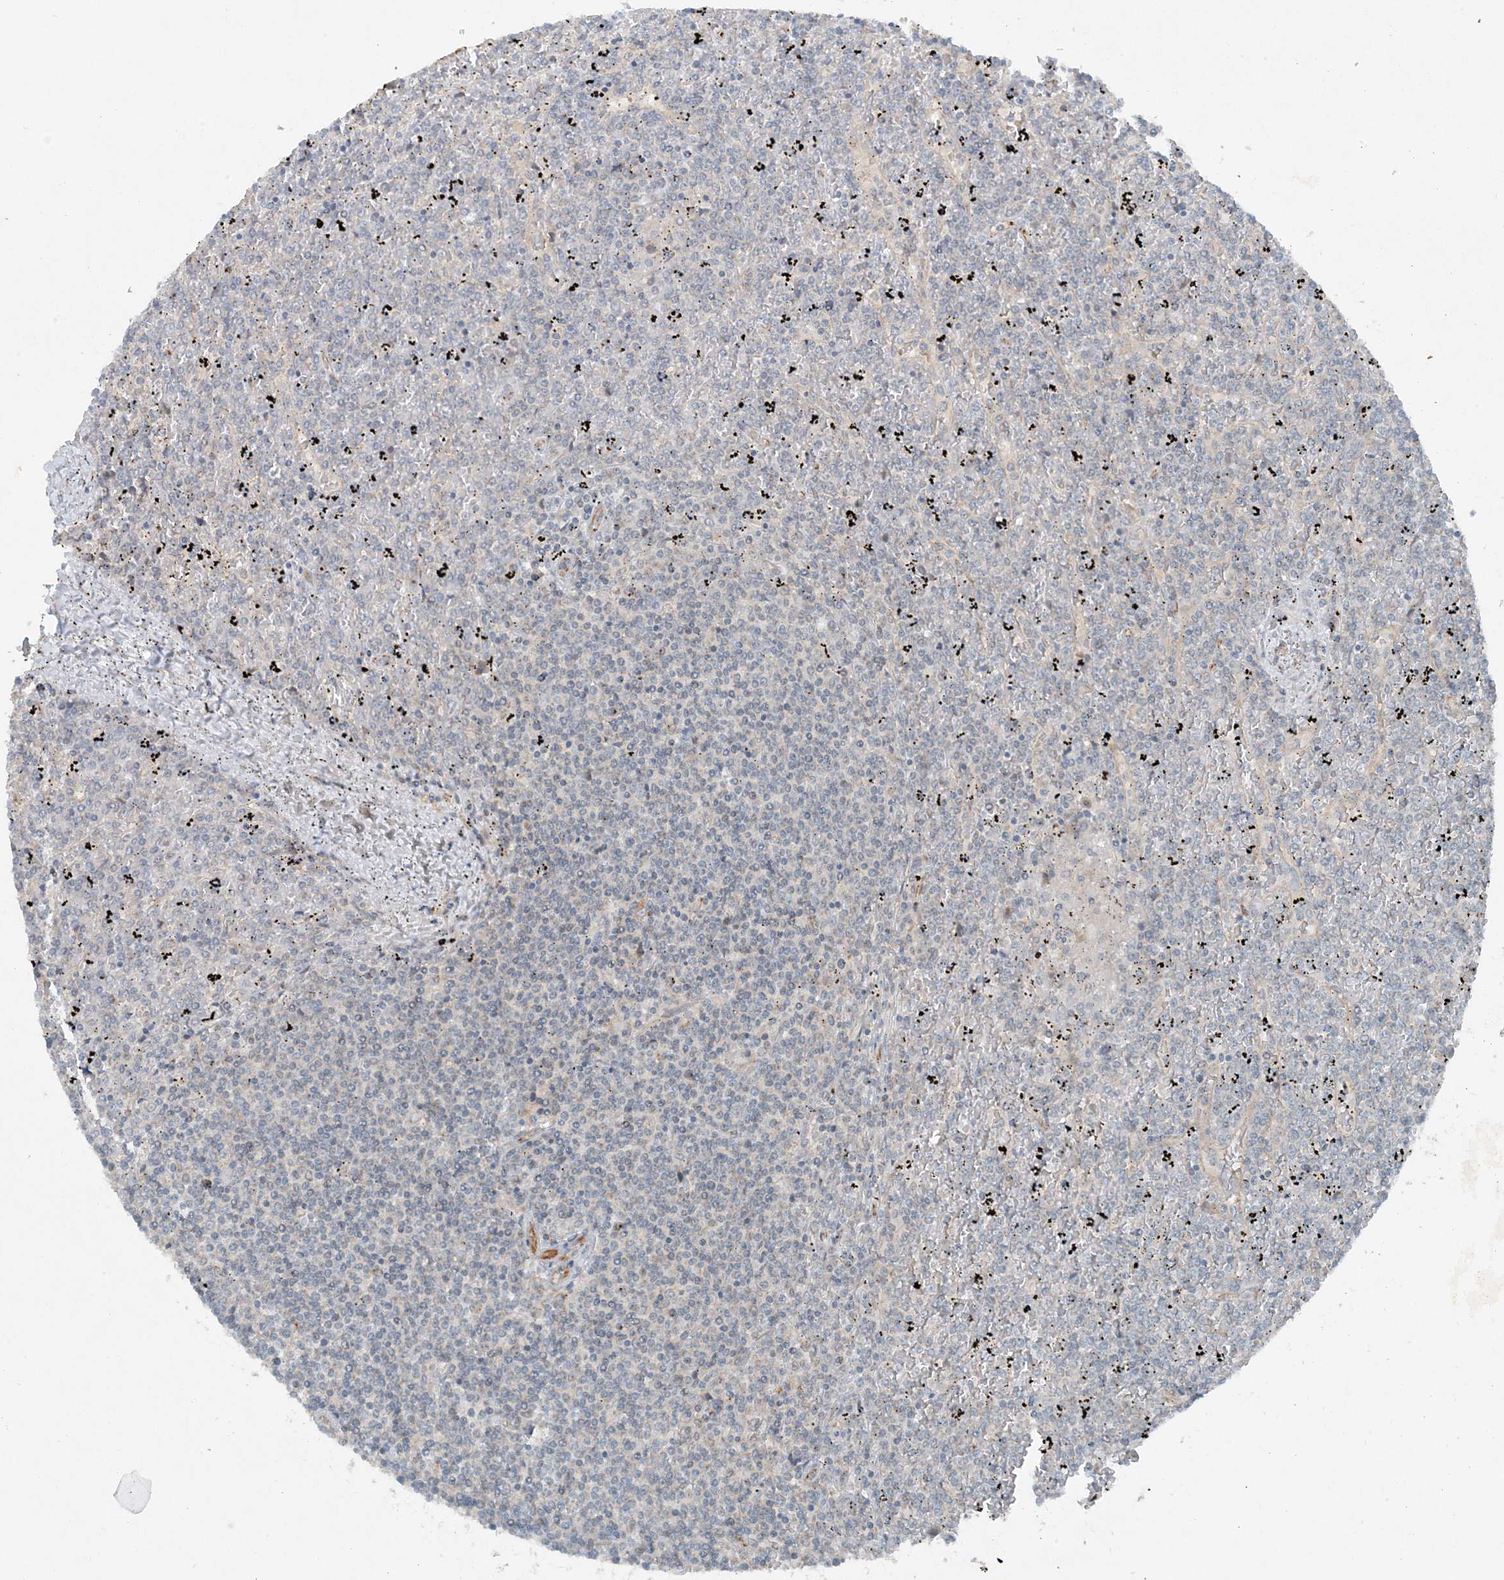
{"staining": {"intensity": "negative", "quantity": "none", "location": "none"}, "tissue": "lymphoma", "cell_type": "Tumor cells", "image_type": "cancer", "snomed": [{"axis": "morphology", "description": "Malignant lymphoma, non-Hodgkin's type, Low grade"}, {"axis": "topography", "description": "Spleen"}], "caption": "High magnification brightfield microscopy of malignant lymphoma, non-Hodgkin's type (low-grade) stained with DAB (brown) and counterstained with hematoxylin (blue): tumor cells show no significant staining.", "gene": "MITD1", "patient": {"sex": "female", "age": 19}}